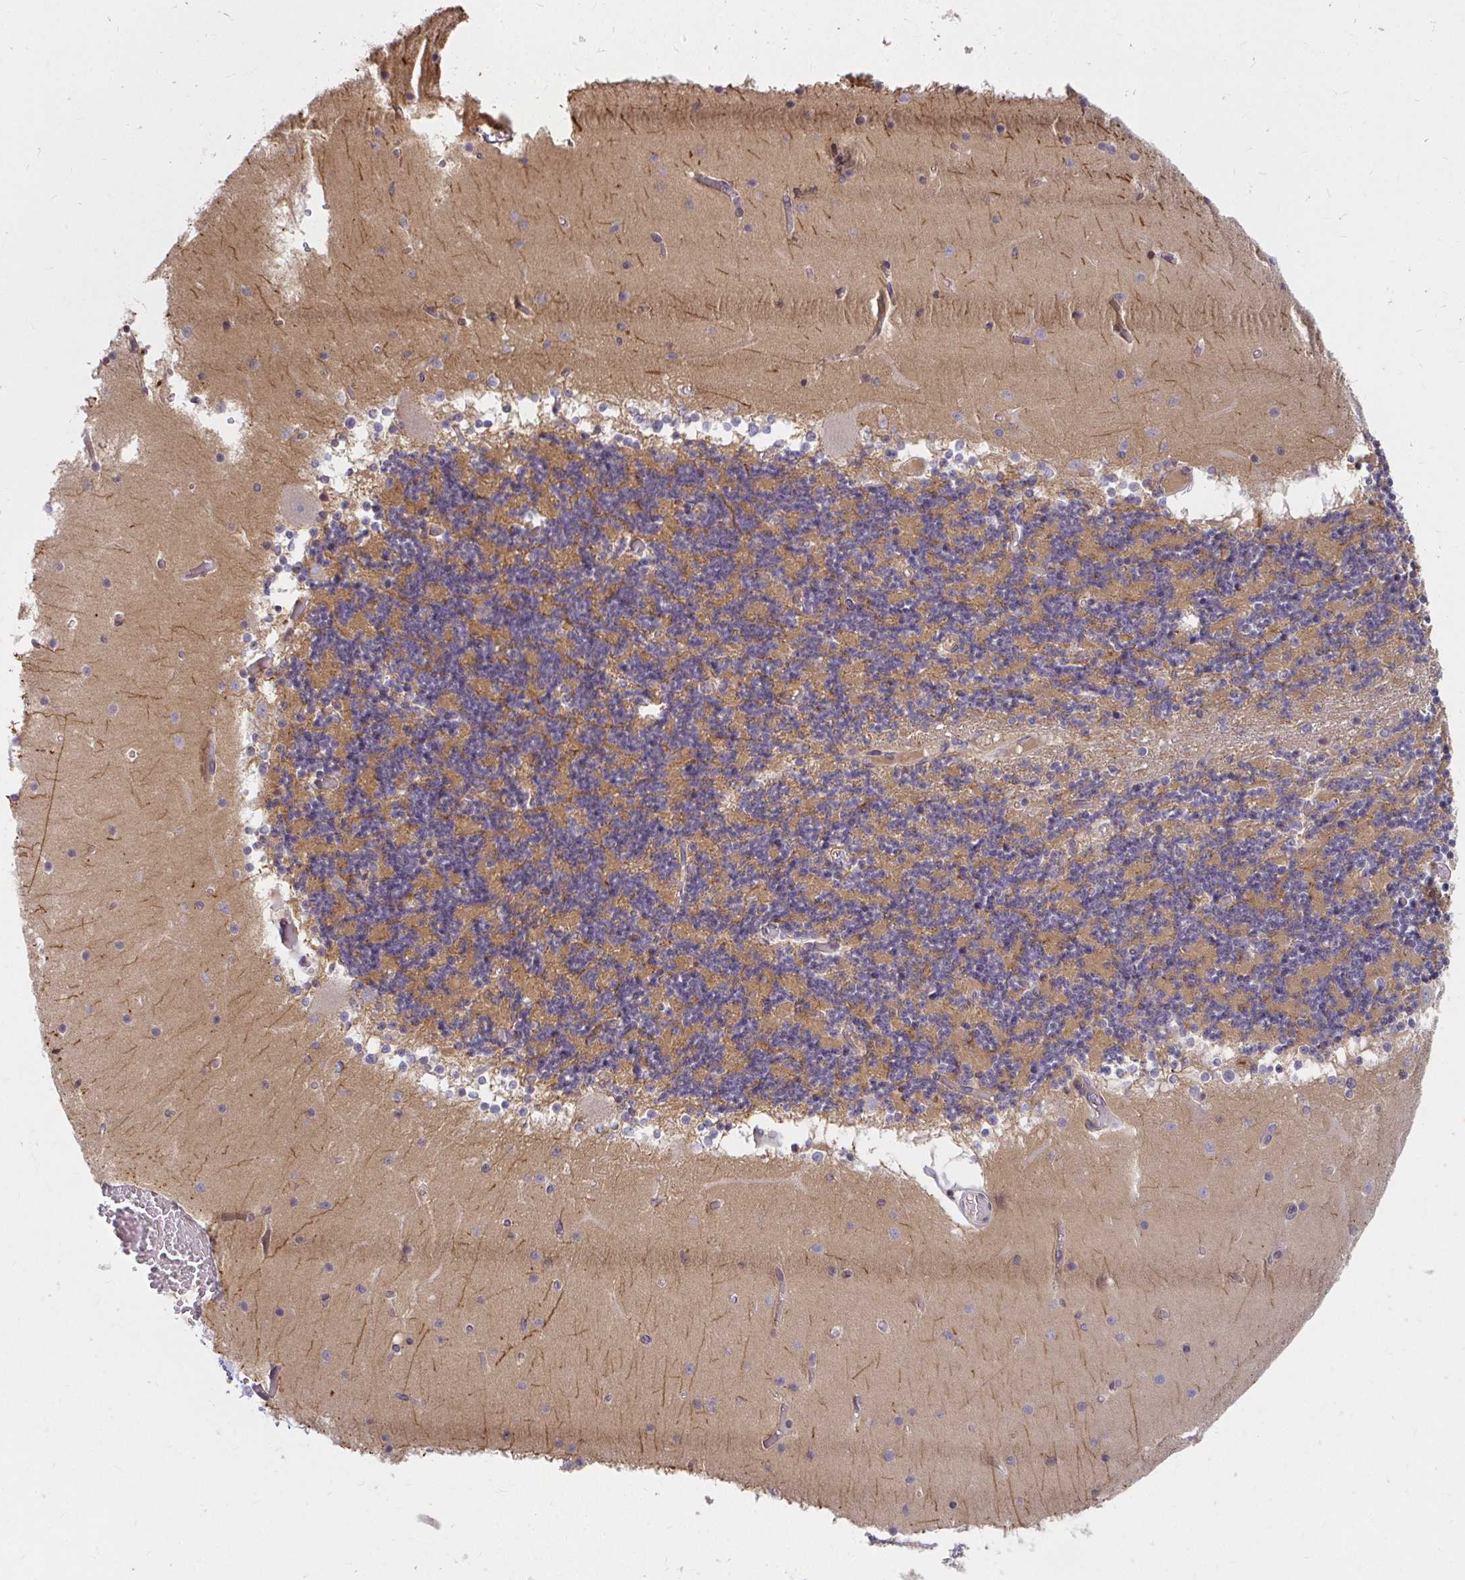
{"staining": {"intensity": "strong", "quantity": "<25%", "location": "cytoplasmic/membranous"}, "tissue": "cerebellum", "cell_type": "Cells in granular layer", "image_type": "normal", "snomed": [{"axis": "morphology", "description": "Normal tissue, NOS"}, {"axis": "topography", "description": "Cerebellum"}], "caption": "Immunohistochemistry (IHC) staining of benign cerebellum, which shows medium levels of strong cytoplasmic/membranous expression in about <25% of cells in granular layer indicating strong cytoplasmic/membranous protein expression. The staining was performed using DAB (brown) for protein detection and nuclei were counterstained in hematoxylin (blue).", "gene": "ANK3", "patient": {"sex": "female", "age": 28}}